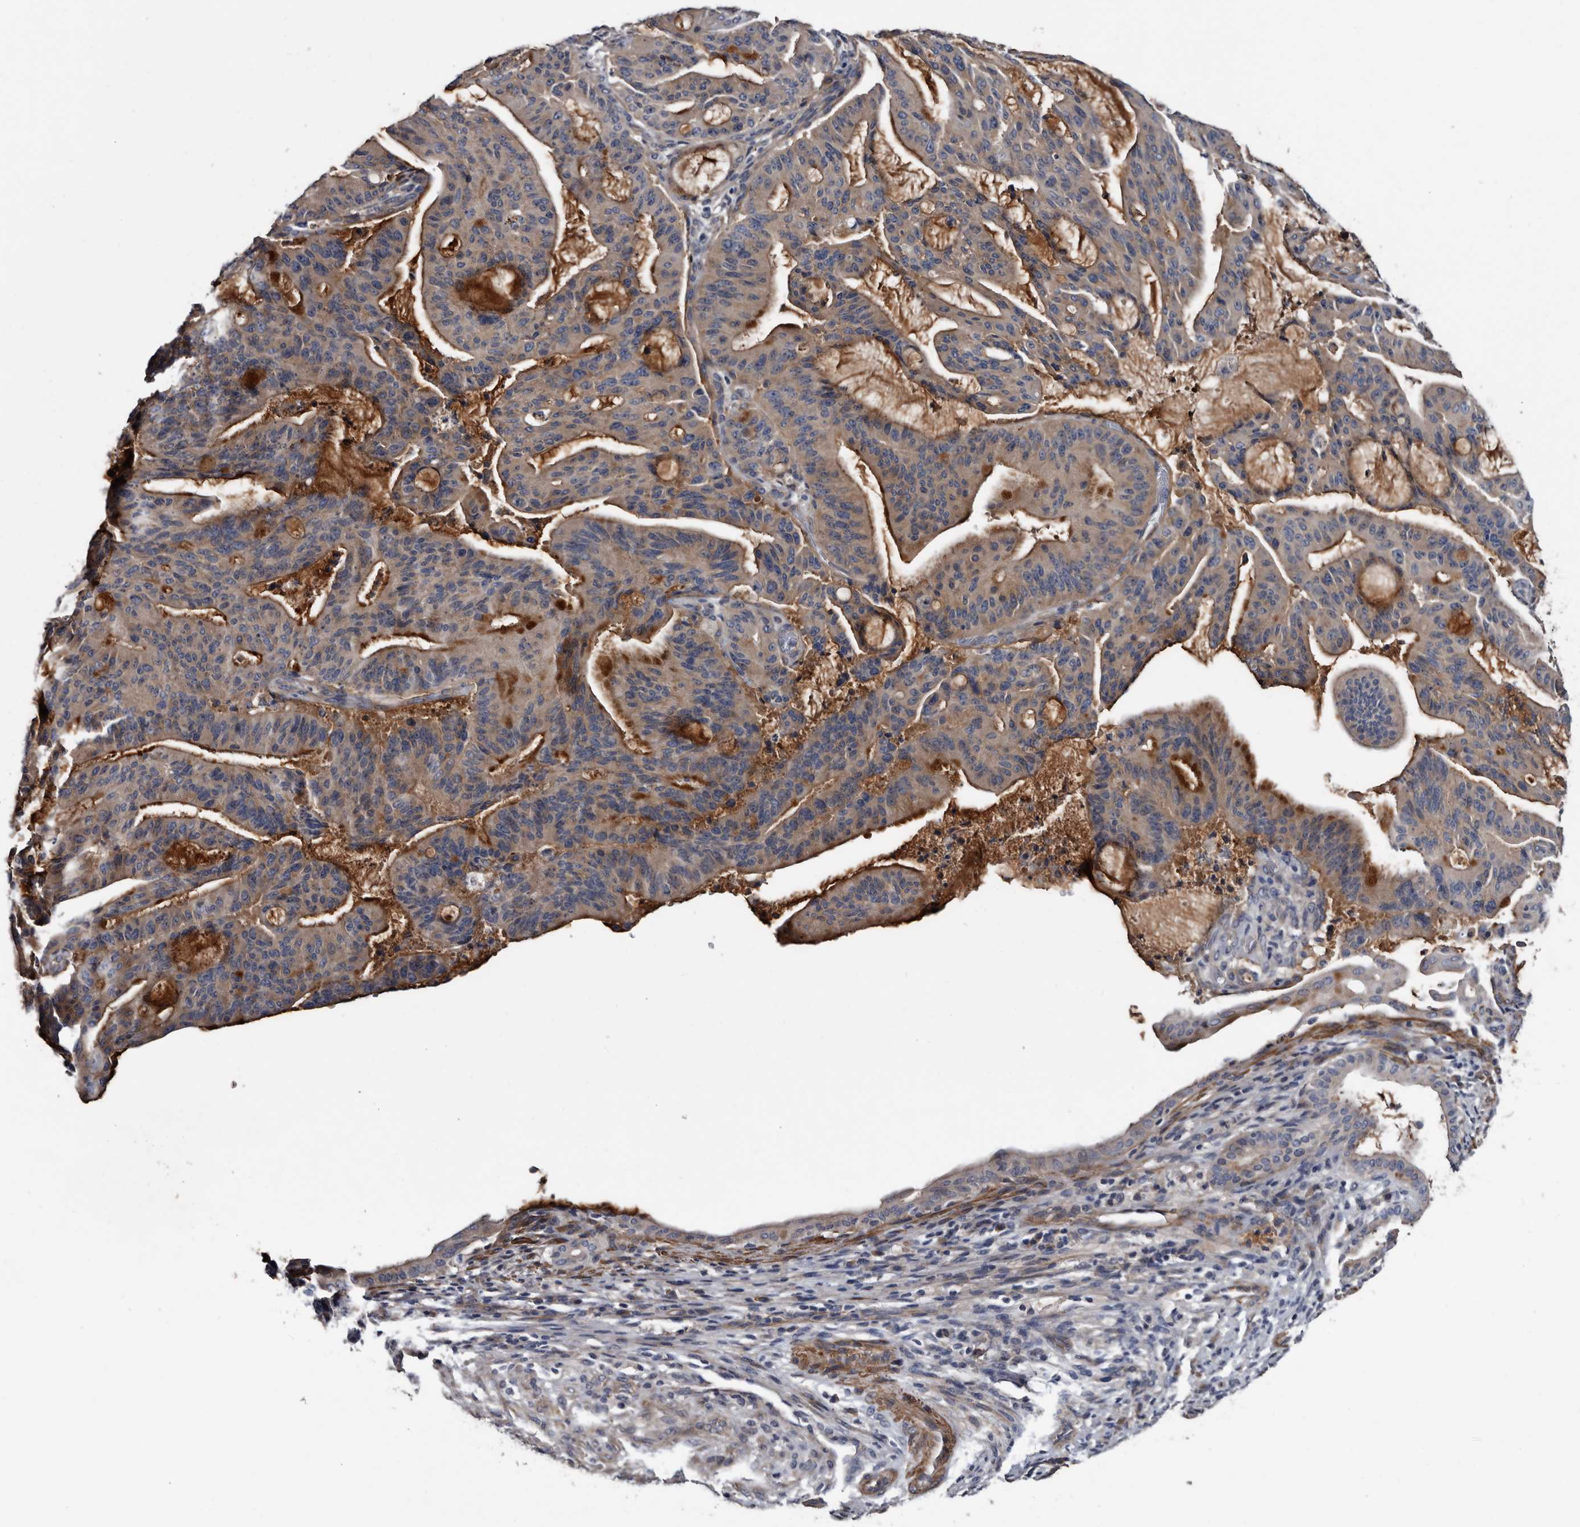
{"staining": {"intensity": "strong", "quantity": "<25%", "location": "cytoplasmic/membranous"}, "tissue": "liver cancer", "cell_type": "Tumor cells", "image_type": "cancer", "snomed": [{"axis": "morphology", "description": "Normal tissue, NOS"}, {"axis": "morphology", "description": "Cholangiocarcinoma"}, {"axis": "topography", "description": "Liver"}, {"axis": "topography", "description": "Peripheral nerve tissue"}], "caption": "A medium amount of strong cytoplasmic/membranous staining is present in approximately <25% of tumor cells in cholangiocarcinoma (liver) tissue.", "gene": "IARS1", "patient": {"sex": "female", "age": 73}}